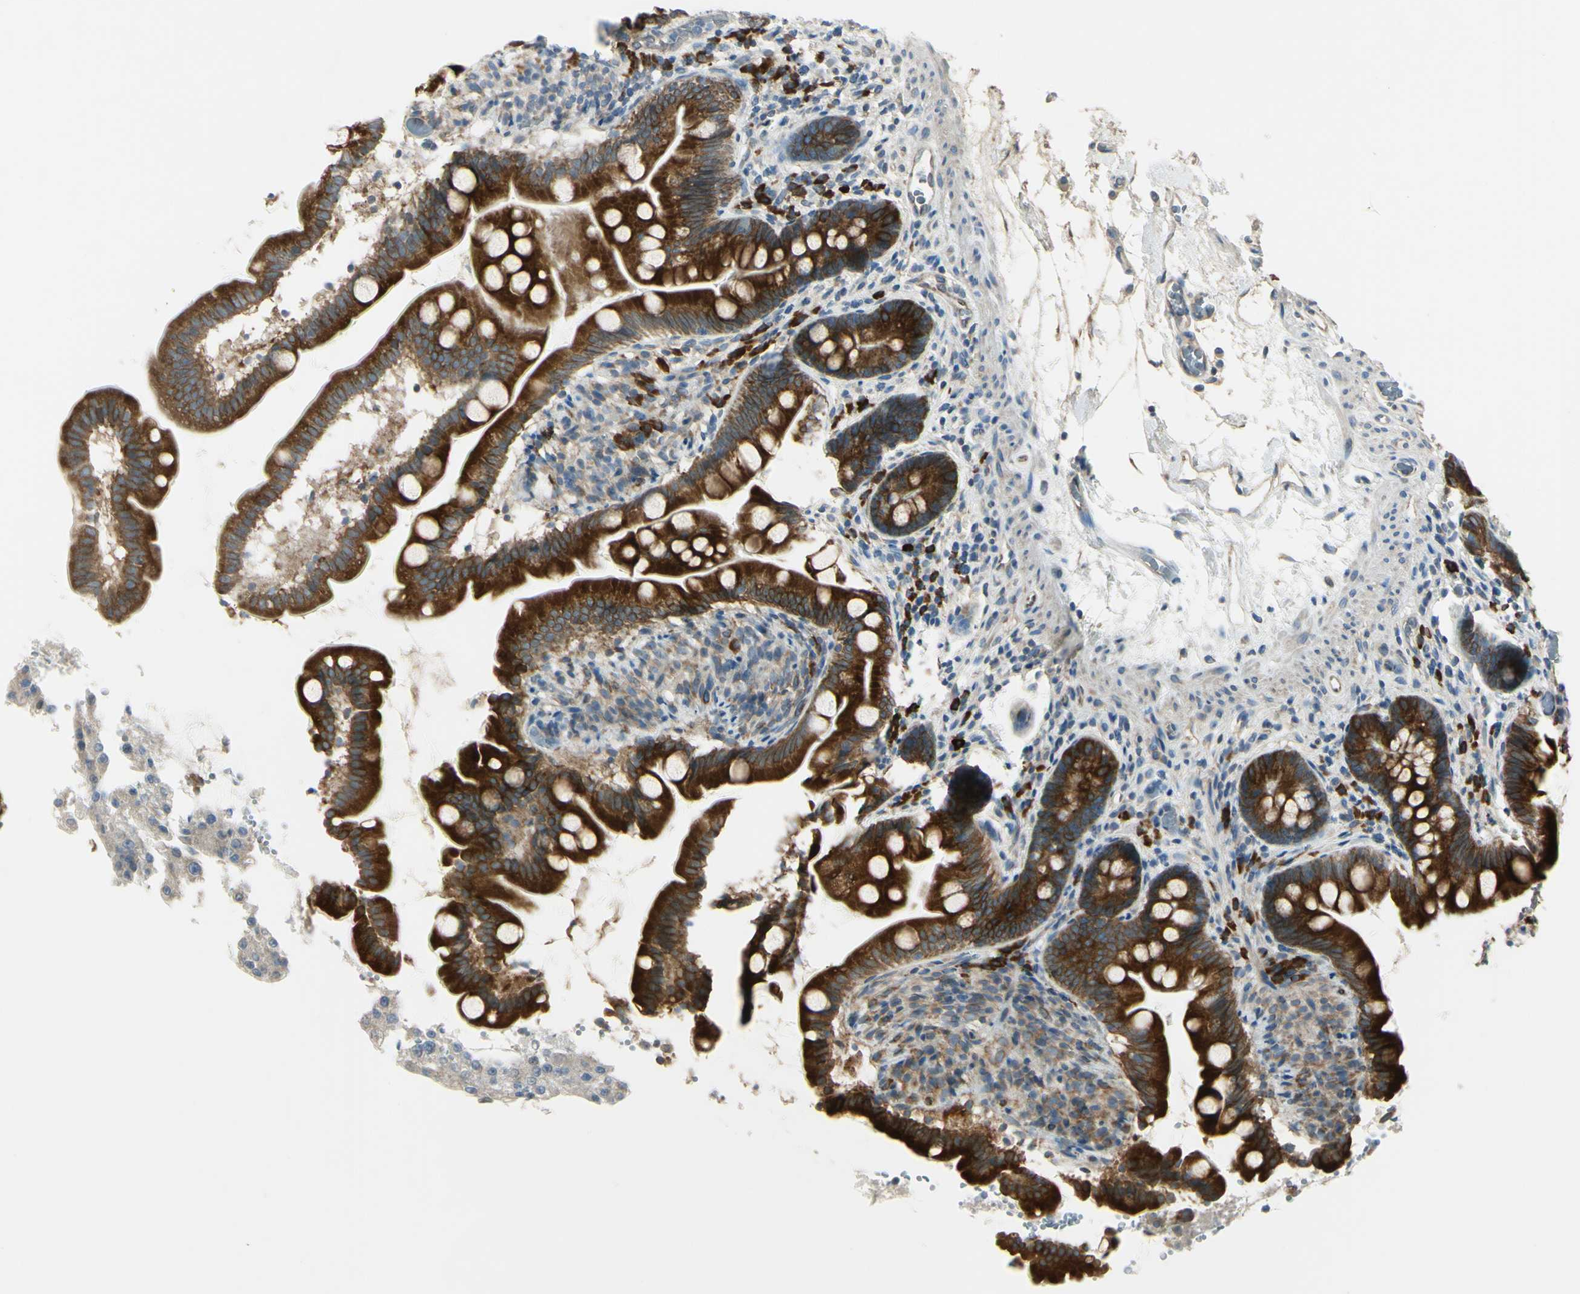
{"staining": {"intensity": "strong", "quantity": ">75%", "location": "cytoplasmic/membranous"}, "tissue": "small intestine", "cell_type": "Glandular cells", "image_type": "normal", "snomed": [{"axis": "morphology", "description": "Normal tissue, NOS"}, {"axis": "topography", "description": "Small intestine"}], "caption": "Protein expression analysis of unremarkable small intestine shows strong cytoplasmic/membranous staining in about >75% of glandular cells. (DAB (3,3'-diaminobenzidine) = brown stain, brightfield microscopy at high magnification).", "gene": "SELENOS", "patient": {"sex": "female", "age": 56}}